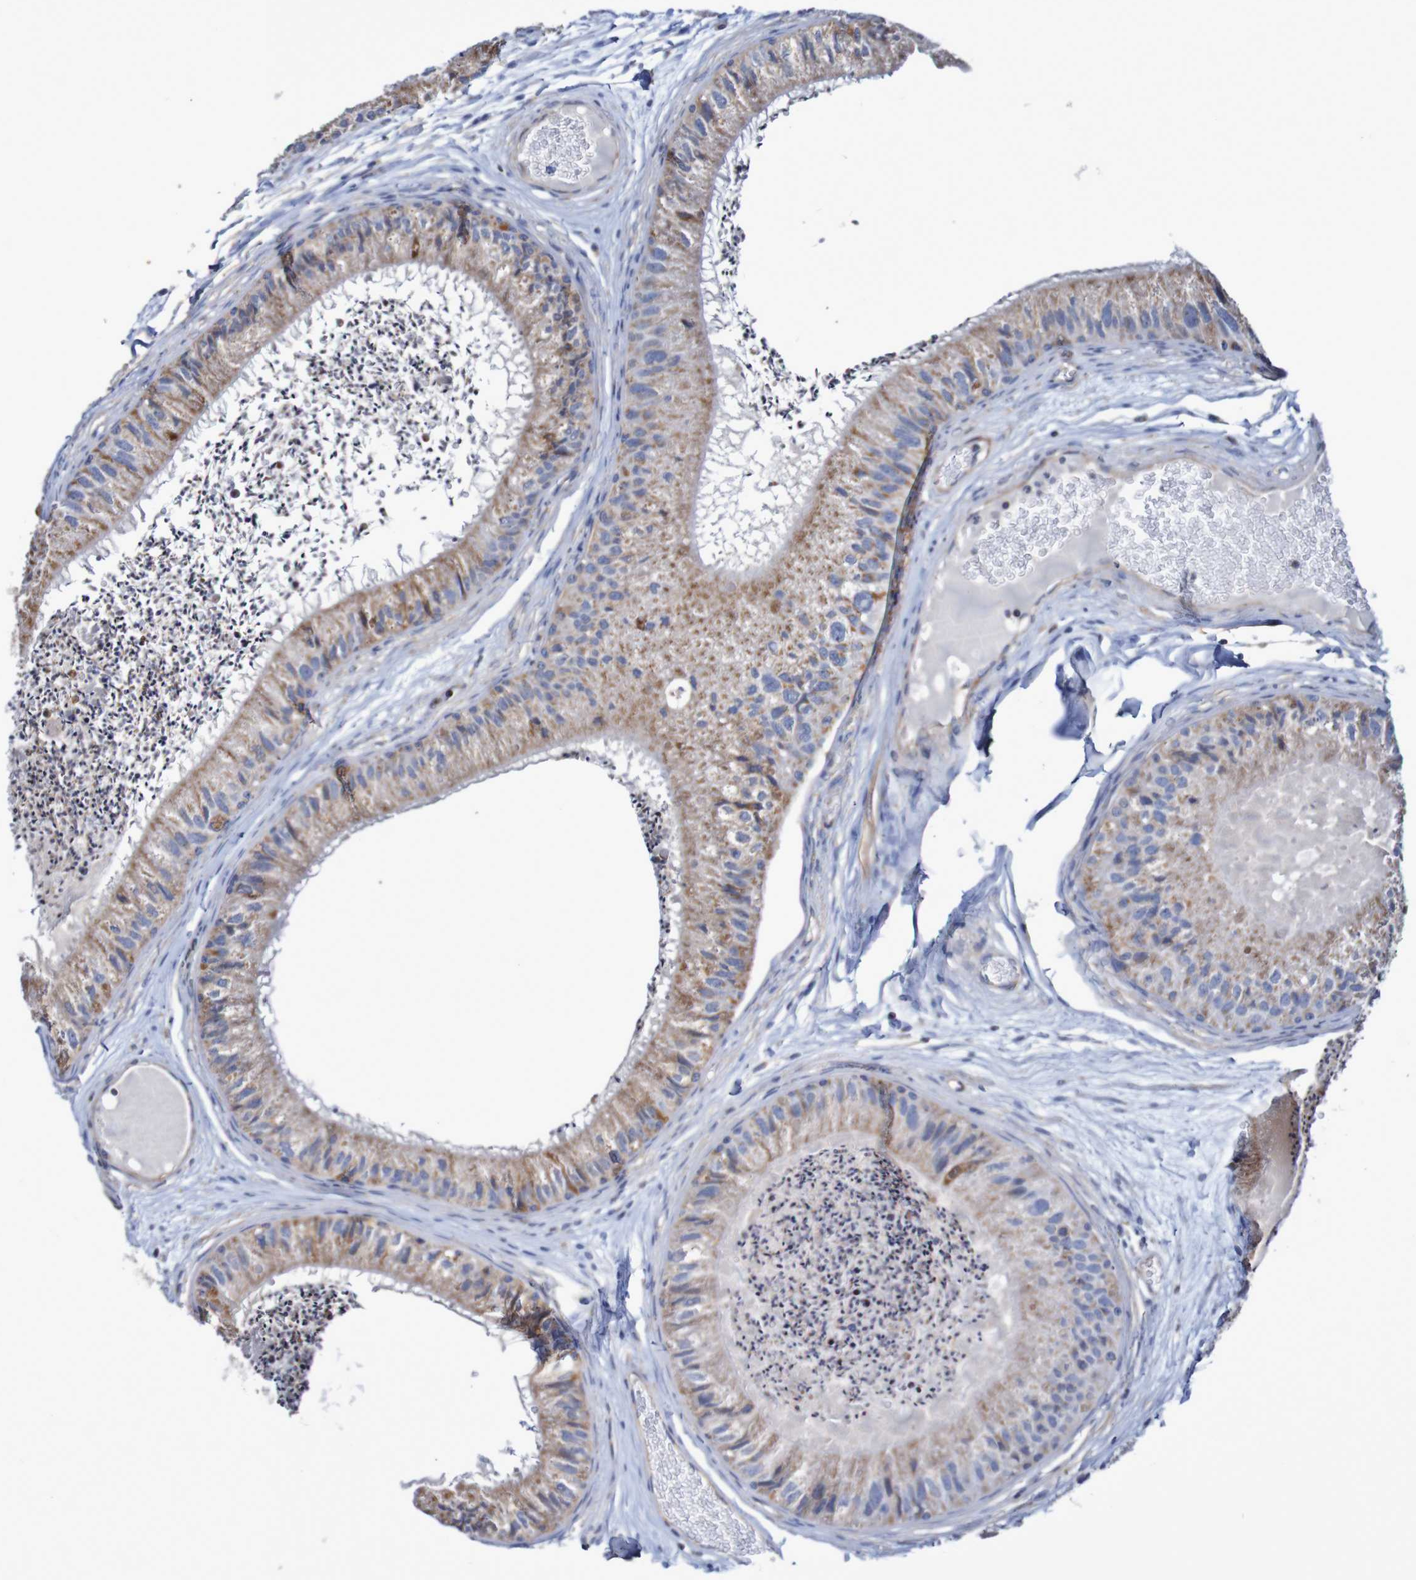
{"staining": {"intensity": "moderate", "quantity": ">75%", "location": "cytoplasmic/membranous"}, "tissue": "epididymis", "cell_type": "Glandular cells", "image_type": "normal", "snomed": [{"axis": "morphology", "description": "Normal tissue, NOS"}, {"axis": "topography", "description": "Epididymis"}], "caption": "A high-resolution micrograph shows immunohistochemistry staining of unremarkable epididymis, which demonstrates moderate cytoplasmic/membranous expression in approximately >75% of glandular cells. The protein is stained brown, and the nuclei are stained in blue (DAB (3,3'-diaminobenzidine) IHC with brightfield microscopy, high magnification).", "gene": "MMEL1", "patient": {"sex": "male", "age": 31}}